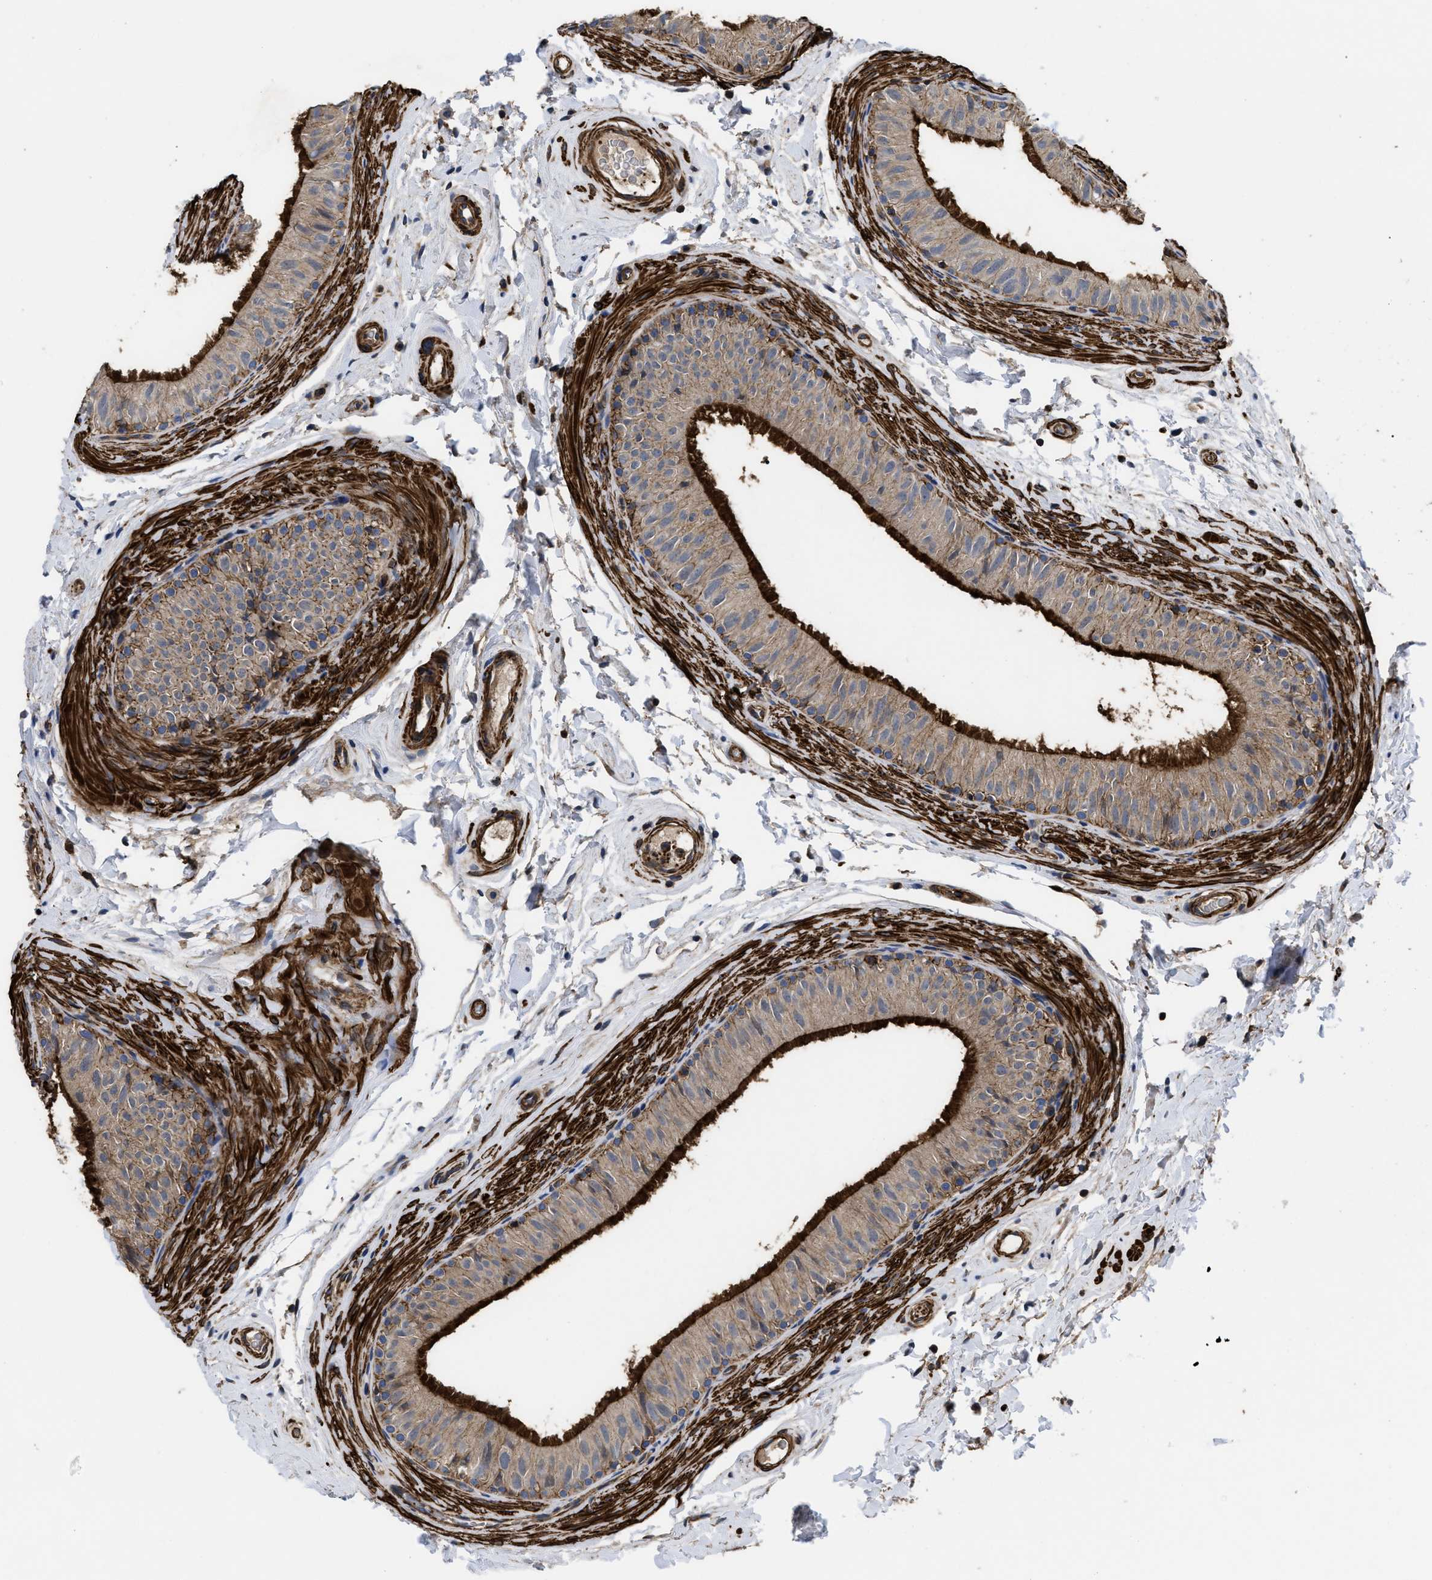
{"staining": {"intensity": "strong", "quantity": ">75%", "location": "cytoplasmic/membranous"}, "tissue": "epididymis", "cell_type": "Glandular cells", "image_type": "normal", "snomed": [{"axis": "morphology", "description": "Normal tissue, NOS"}, {"axis": "topography", "description": "Epididymis"}], "caption": "Benign epididymis shows strong cytoplasmic/membranous expression in about >75% of glandular cells.", "gene": "SCUBE2", "patient": {"sex": "male", "age": 34}}